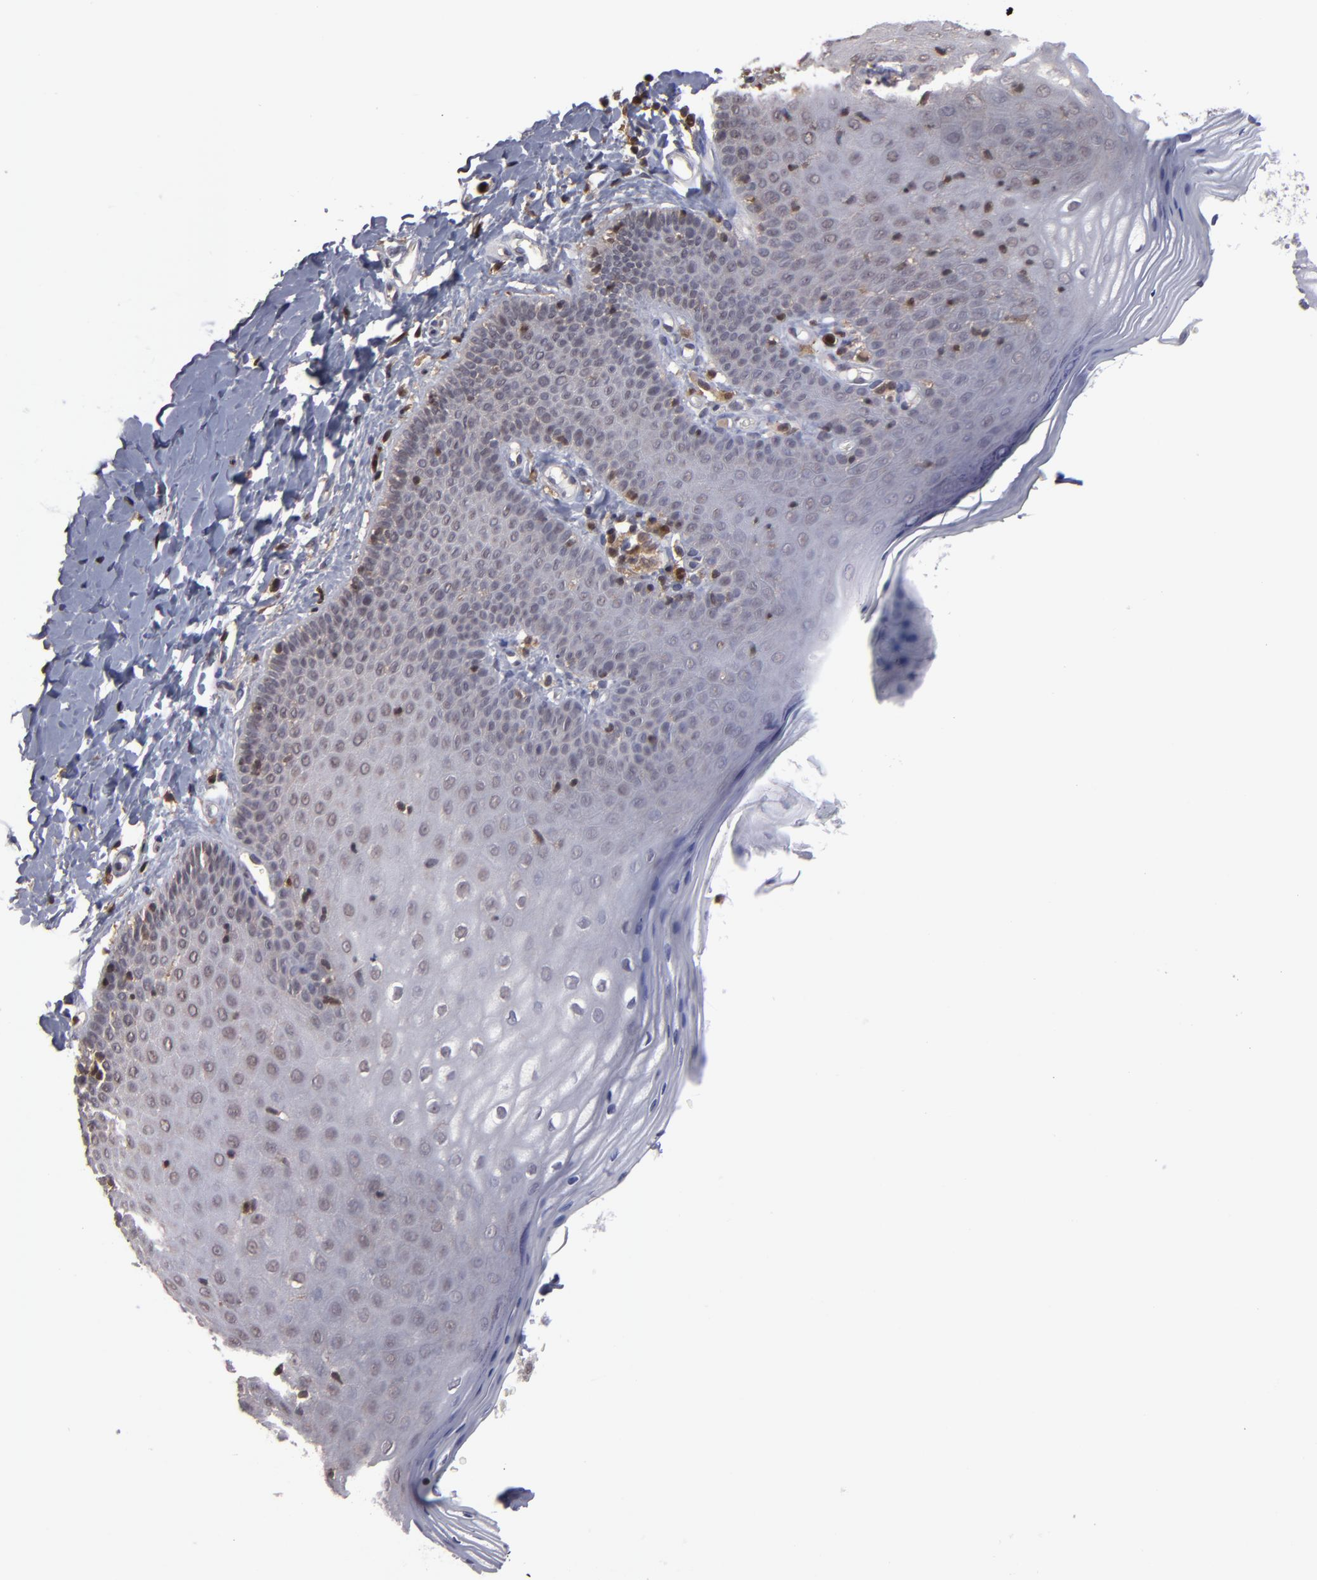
{"staining": {"intensity": "weak", "quantity": "25%-75%", "location": "nuclear"}, "tissue": "vagina", "cell_type": "Squamous epithelial cells", "image_type": "normal", "snomed": [{"axis": "morphology", "description": "Normal tissue, NOS"}, {"axis": "topography", "description": "Vagina"}], "caption": "Immunohistochemistry of benign vagina displays low levels of weak nuclear positivity in about 25%-75% of squamous epithelial cells.", "gene": "GRB2", "patient": {"sex": "female", "age": 55}}